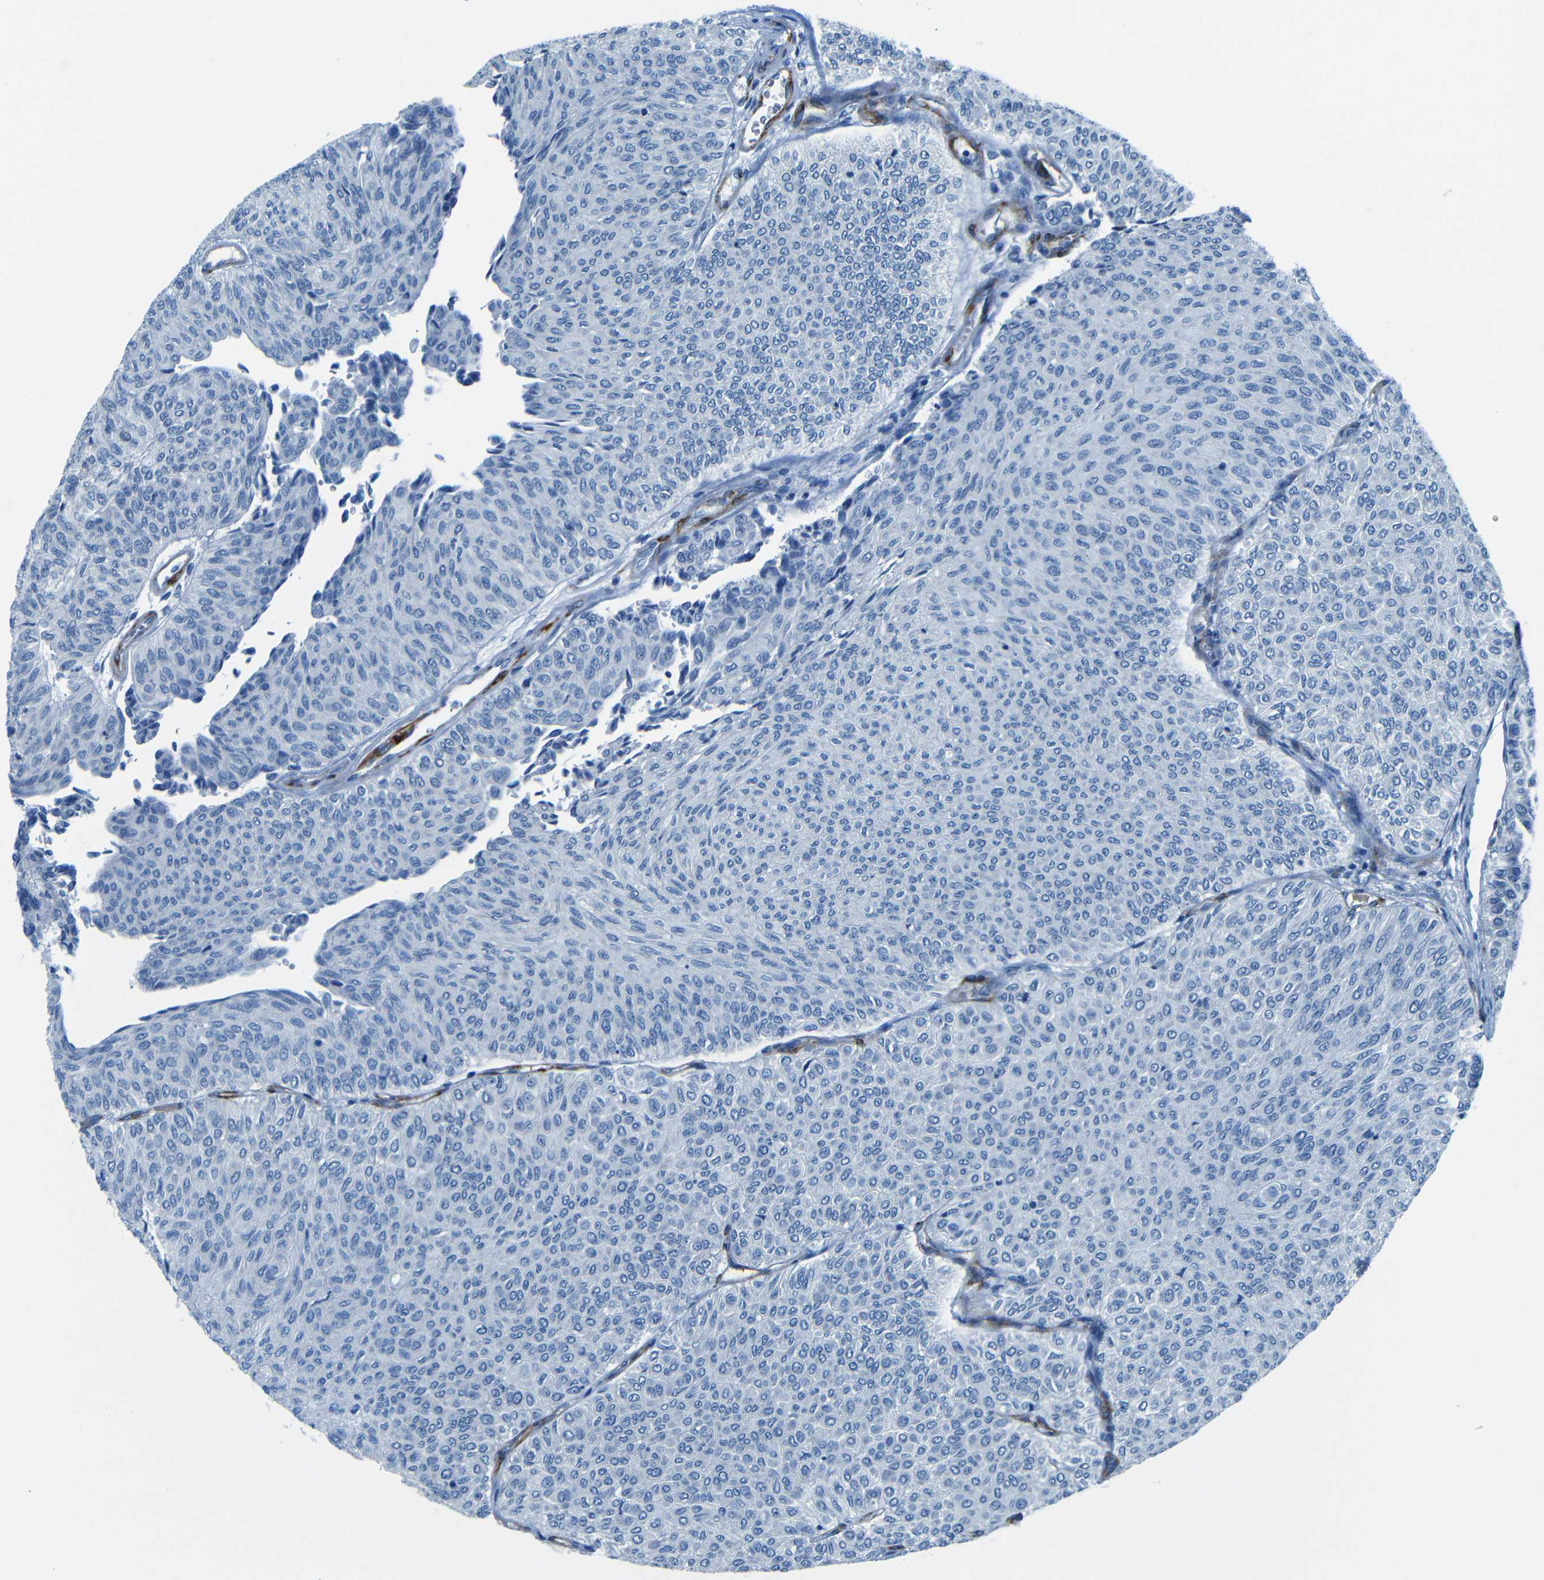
{"staining": {"intensity": "negative", "quantity": "none", "location": "none"}, "tissue": "urothelial cancer", "cell_type": "Tumor cells", "image_type": "cancer", "snomed": [{"axis": "morphology", "description": "Urothelial carcinoma, Low grade"}, {"axis": "topography", "description": "Urinary bladder"}], "caption": "Protein analysis of urothelial cancer exhibits no significant expression in tumor cells. (DAB (3,3'-diaminobenzidine) immunohistochemistry with hematoxylin counter stain).", "gene": "MAP2", "patient": {"sex": "male", "age": 78}}